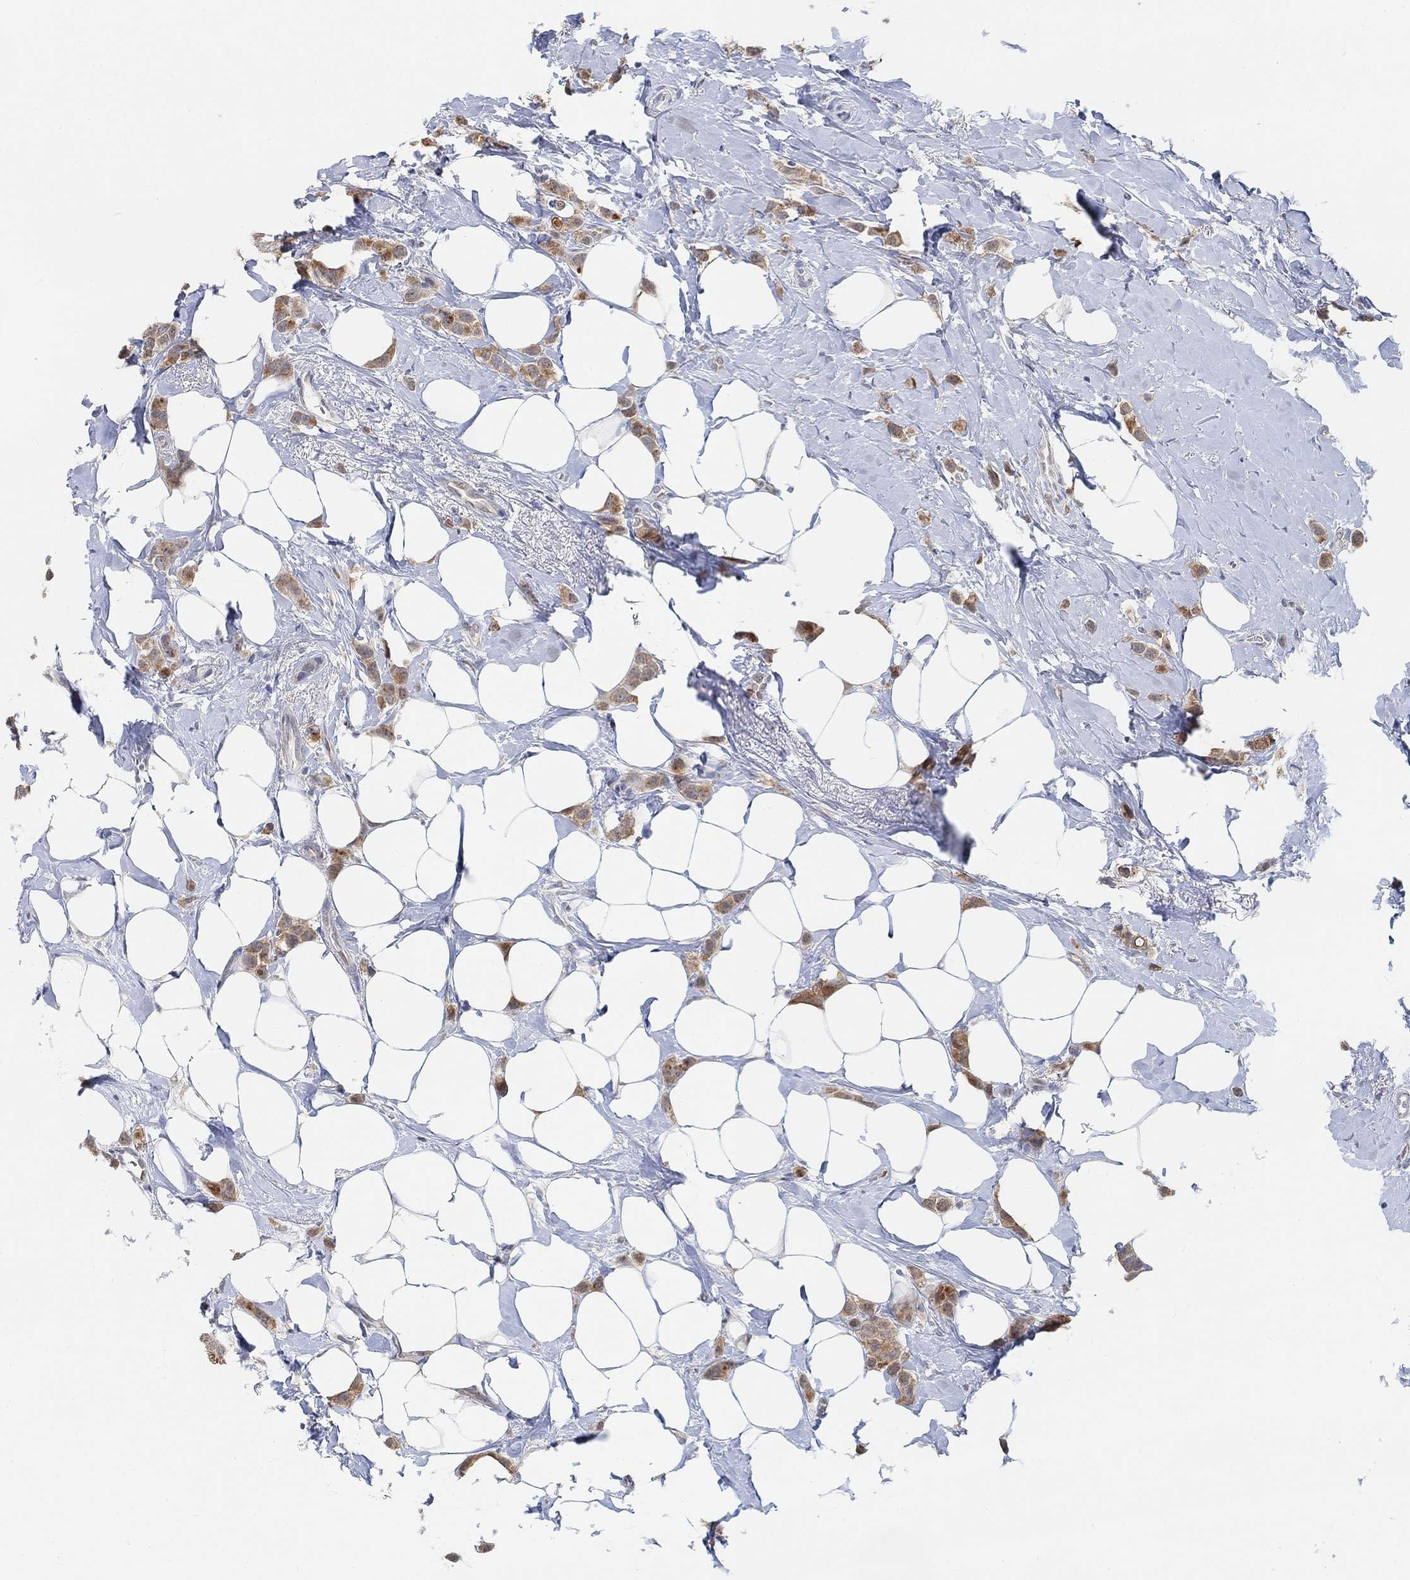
{"staining": {"intensity": "moderate", "quantity": ">75%", "location": "cytoplasmic/membranous"}, "tissue": "breast cancer", "cell_type": "Tumor cells", "image_type": "cancer", "snomed": [{"axis": "morphology", "description": "Lobular carcinoma"}, {"axis": "topography", "description": "Breast"}], "caption": "Breast cancer stained with DAB immunohistochemistry (IHC) demonstrates medium levels of moderate cytoplasmic/membranous expression in about >75% of tumor cells.", "gene": "MUC1", "patient": {"sex": "female", "age": 66}}